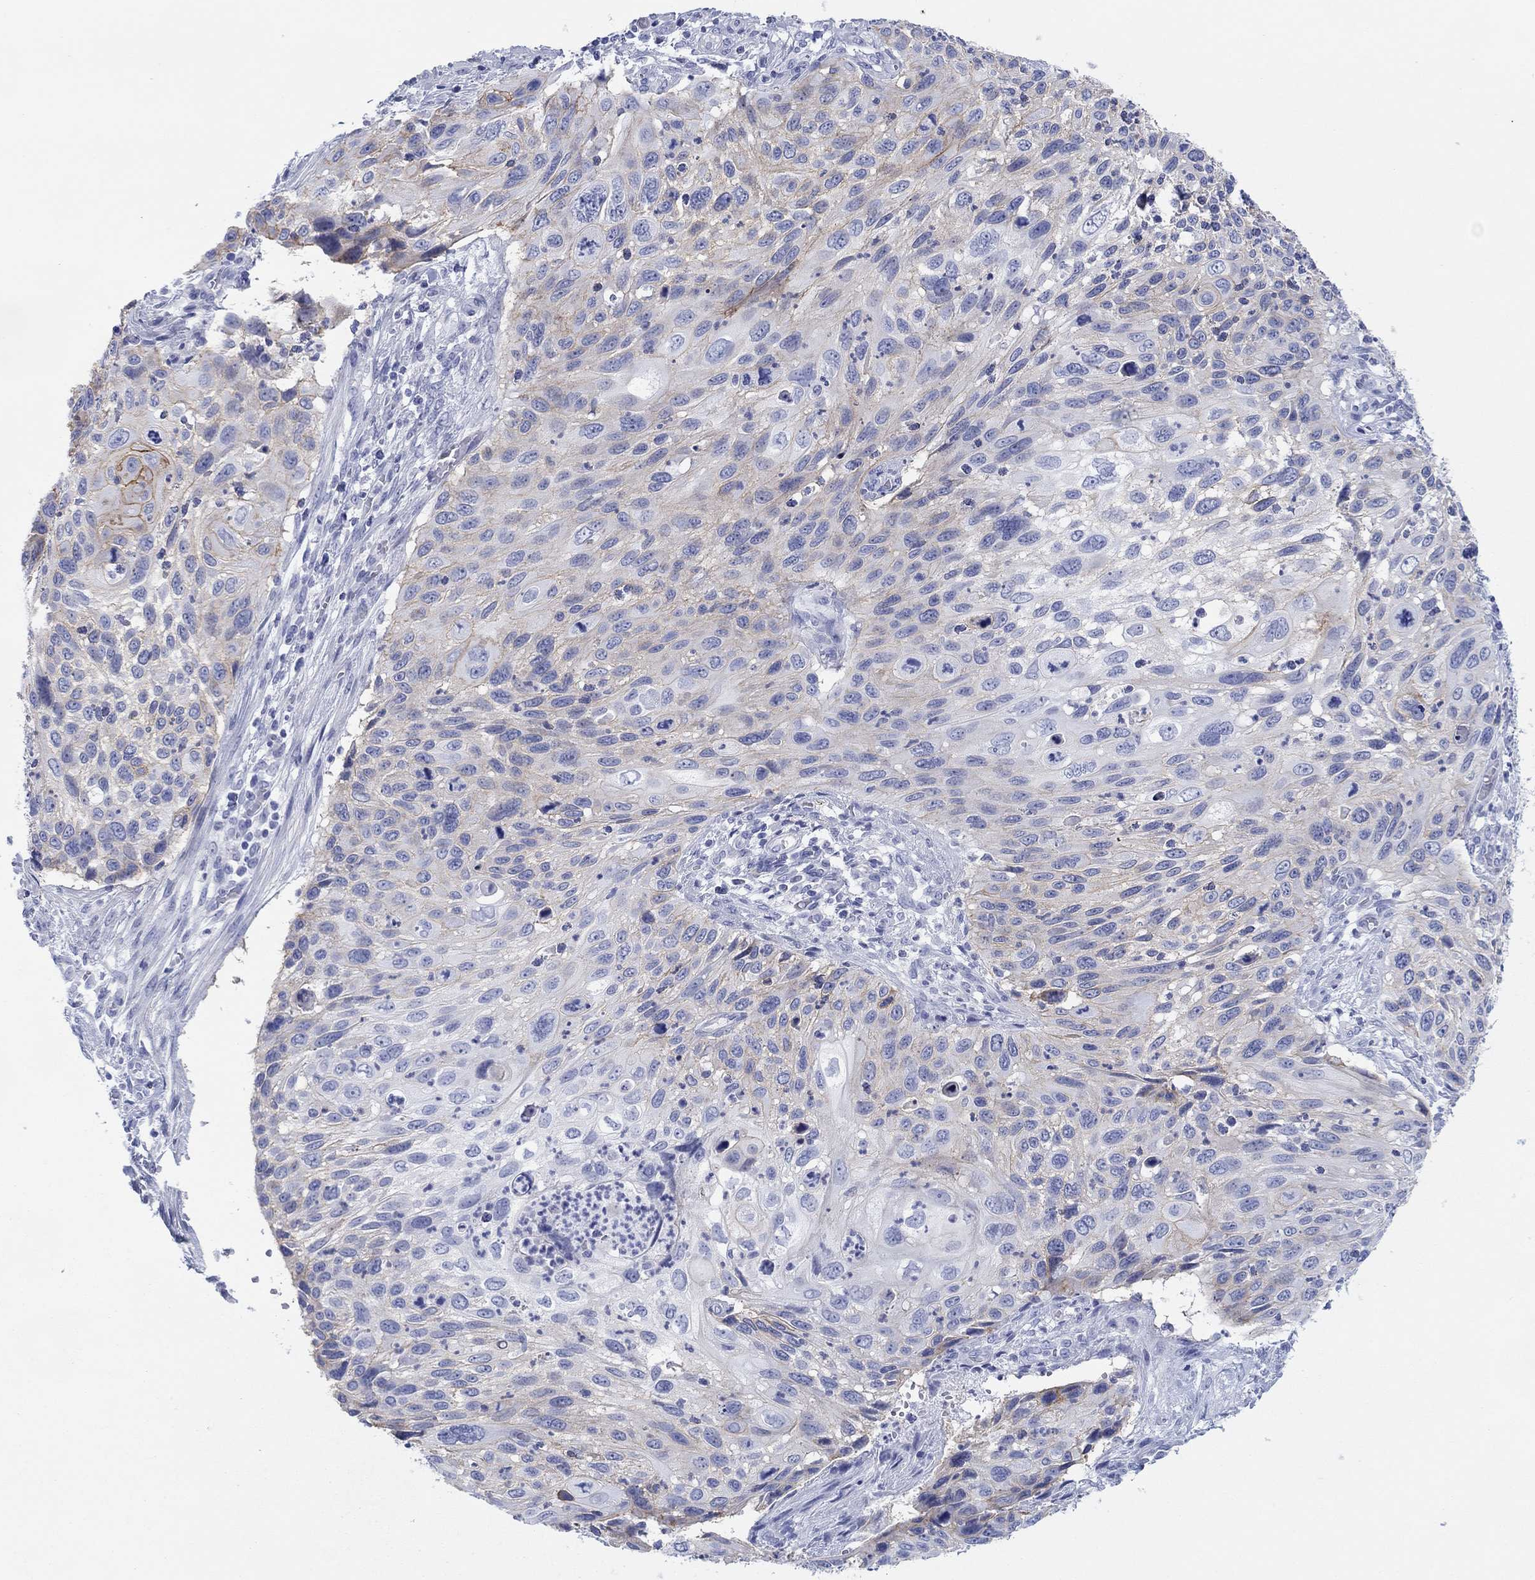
{"staining": {"intensity": "weak", "quantity": "<25%", "location": "cytoplasmic/membranous"}, "tissue": "cervical cancer", "cell_type": "Tumor cells", "image_type": "cancer", "snomed": [{"axis": "morphology", "description": "Squamous cell carcinoma, NOS"}, {"axis": "topography", "description": "Cervix"}], "caption": "The photomicrograph shows no significant expression in tumor cells of cervical squamous cell carcinoma.", "gene": "ATP1B1", "patient": {"sex": "female", "age": 70}}